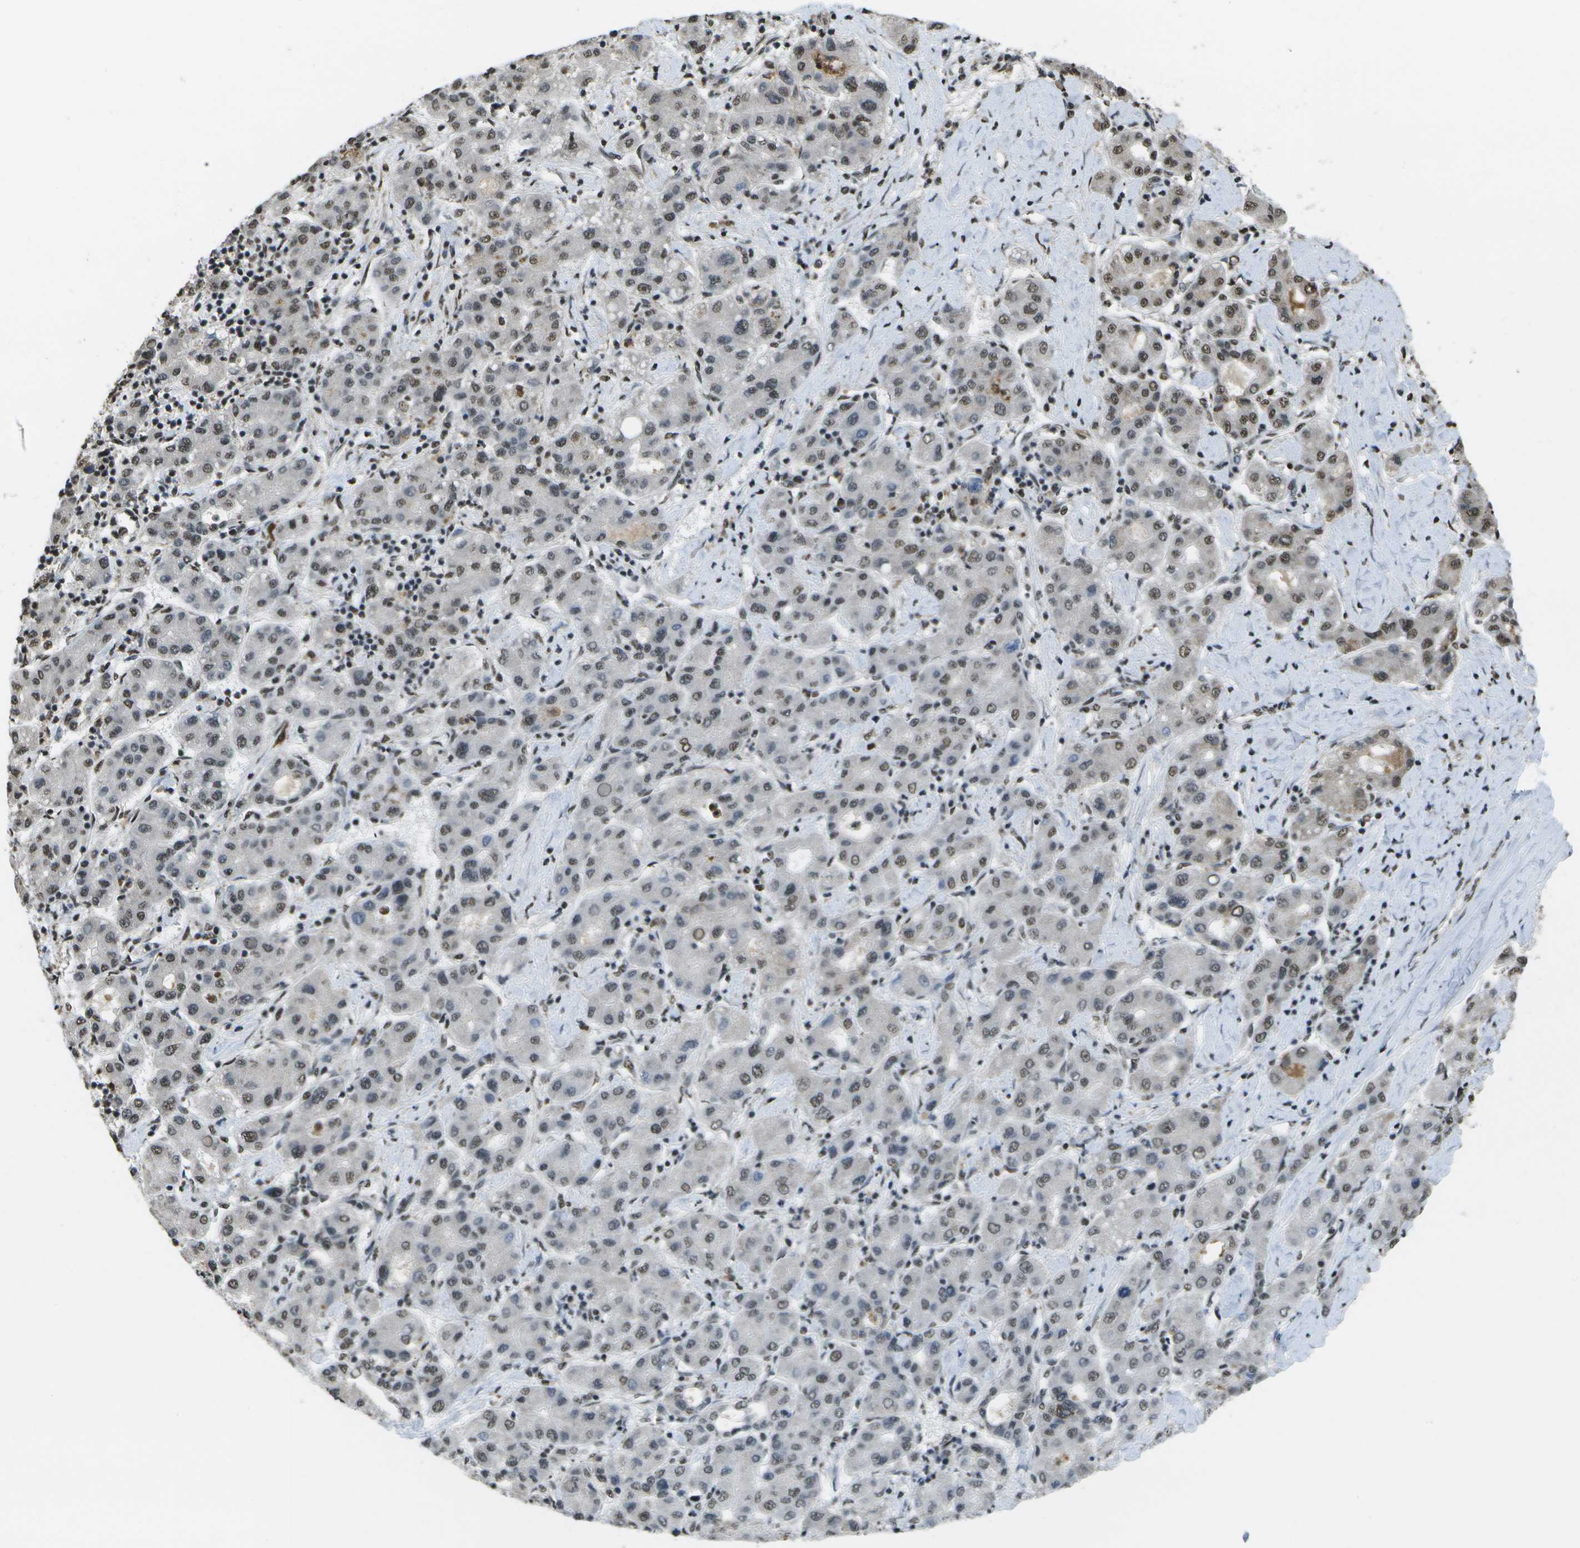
{"staining": {"intensity": "weak", "quantity": "25%-75%", "location": "nuclear"}, "tissue": "liver cancer", "cell_type": "Tumor cells", "image_type": "cancer", "snomed": [{"axis": "morphology", "description": "Carcinoma, Hepatocellular, NOS"}, {"axis": "topography", "description": "Liver"}], "caption": "The histopathology image reveals immunohistochemical staining of hepatocellular carcinoma (liver). There is weak nuclear expression is present in approximately 25%-75% of tumor cells.", "gene": "SPEN", "patient": {"sex": "male", "age": 65}}